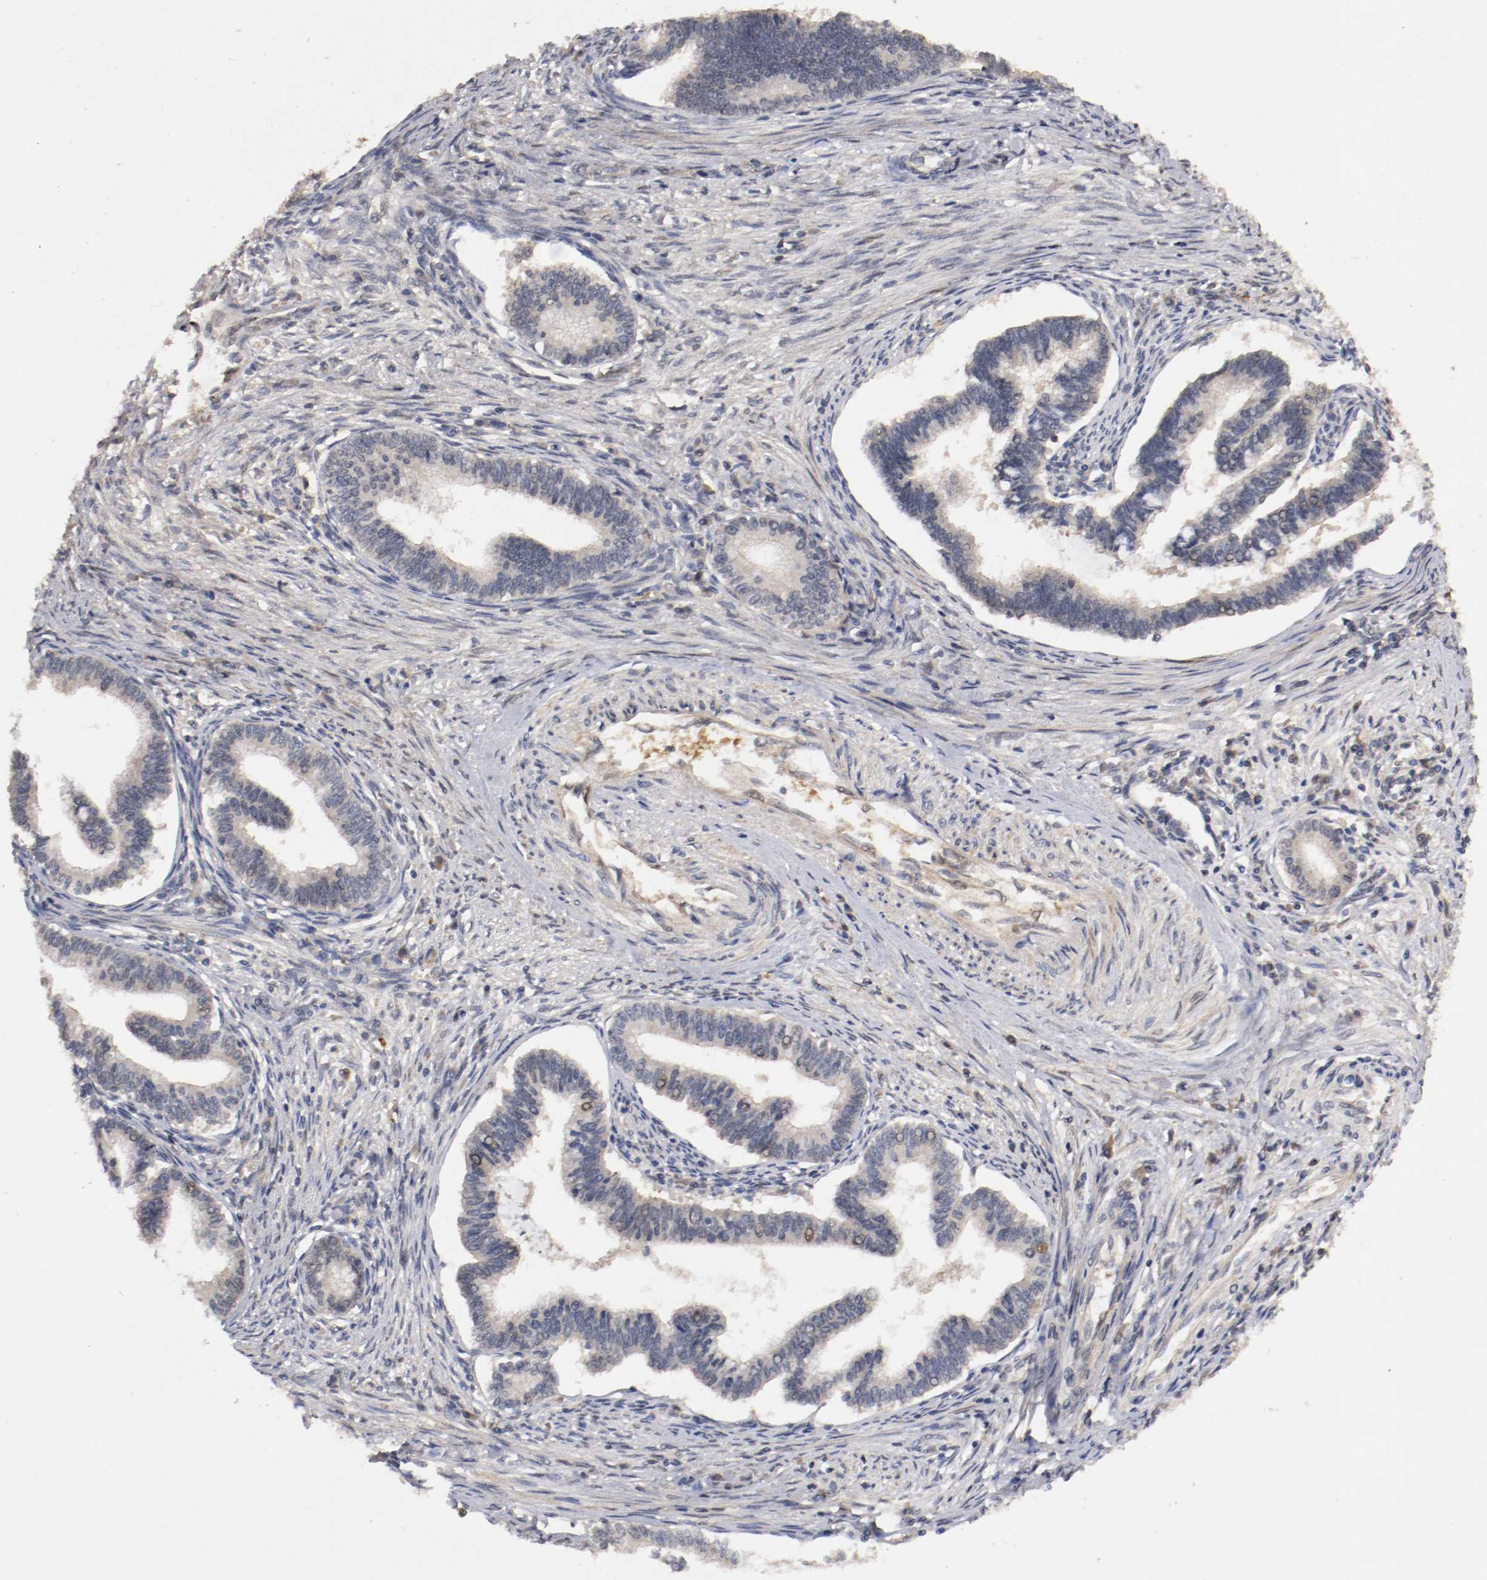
{"staining": {"intensity": "weak", "quantity": "25%-75%", "location": "cytoplasmic/membranous"}, "tissue": "cervical cancer", "cell_type": "Tumor cells", "image_type": "cancer", "snomed": [{"axis": "morphology", "description": "Adenocarcinoma, NOS"}, {"axis": "topography", "description": "Cervix"}], "caption": "Immunohistochemistry micrograph of human cervical cancer stained for a protein (brown), which exhibits low levels of weak cytoplasmic/membranous positivity in about 25%-75% of tumor cells.", "gene": "TNFRSF1B", "patient": {"sex": "female", "age": 36}}